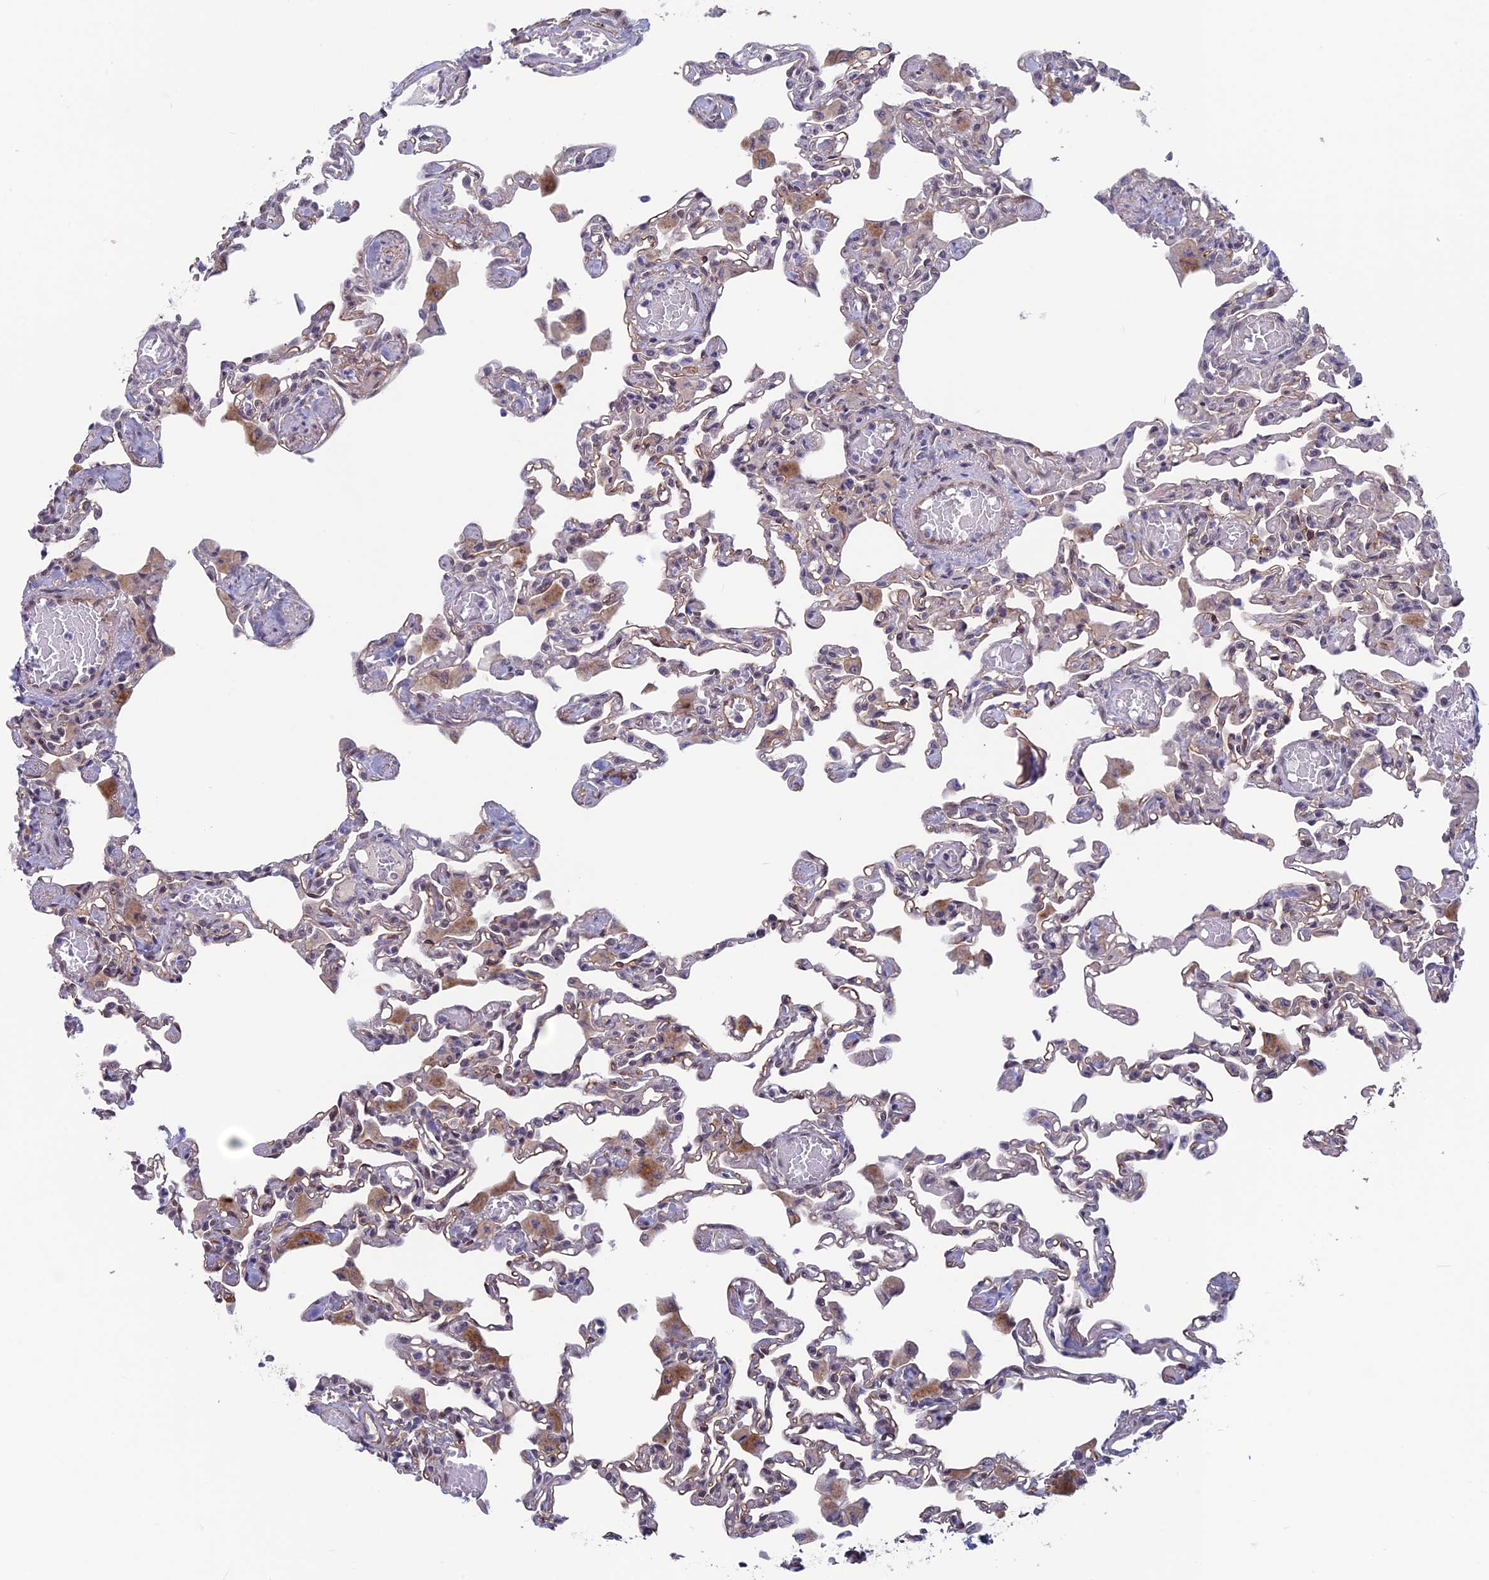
{"staining": {"intensity": "weak", "quantity": "<25%", "location": "nuclear"}, "tissue": "lung", "cell_type": "Alveolar cells", "image_type": "normal", "snomed": [{"axis": "morphology", "description": "Normal tissue, NOS"}, {"axis": "topography", "description": "Bronchus"}, {"axis": "topography", "description": "Lung"}], "caption": "A high-resolution image shows IHC staining of unremarkable lung, which shows no significant expression in alveolar cells.", "gene": "FKBPL", "patient": {"sex": "female", "age": 49}}